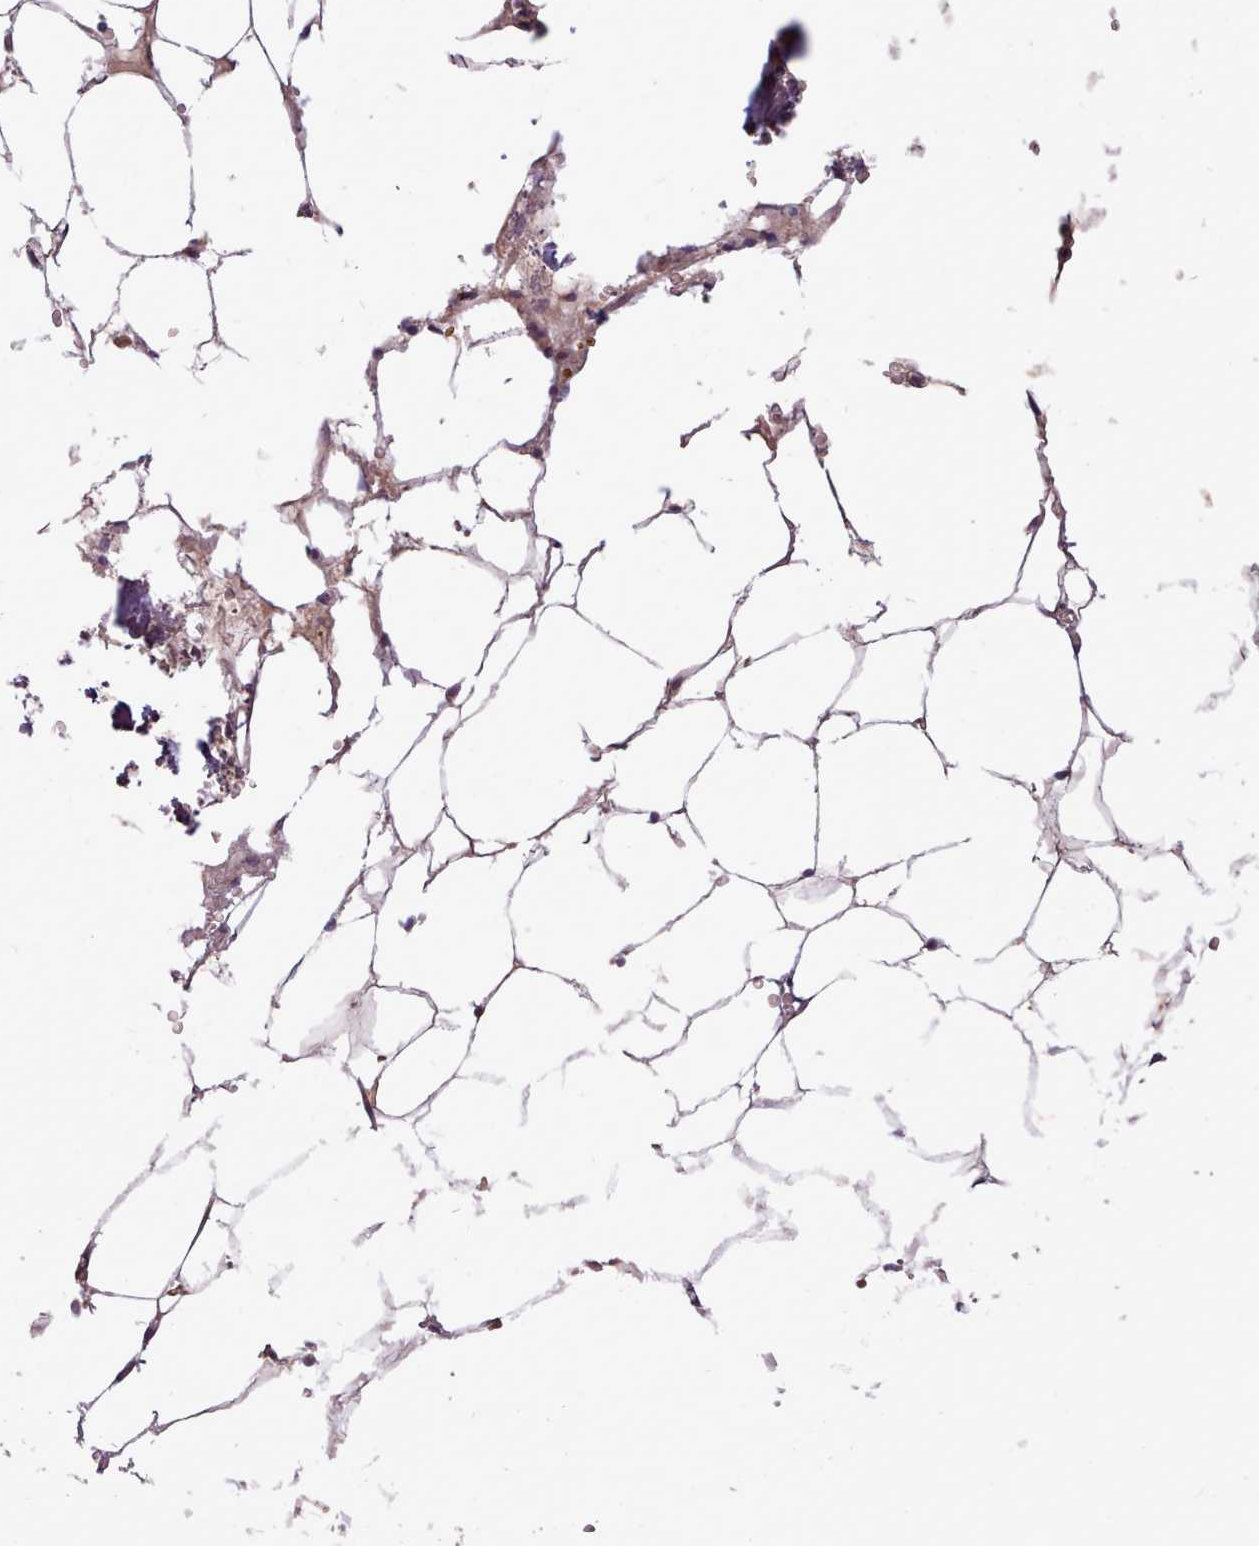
{"staining": {"intensity": "negative", "quantity": "none", "location": "none"}, "tissue": "bone marrow", "cell_type": "Hematopoietic cells", "image_type": "normal", "snomed": [{"axis": "morphology", "description": "Normal tissue, NOS"}, {"axis": "topography", "description": "Bone marrow"}], "caption": "Hematopoietic cells are negative for brown protein staining in normal bone marrow. (Stains: DAB IHC with hematoxylin counter stain, Microscopy: brightfield microscopy at high magnification).", "gene": "NMRK1", "patient": {"sex": "male", "age": 70}}